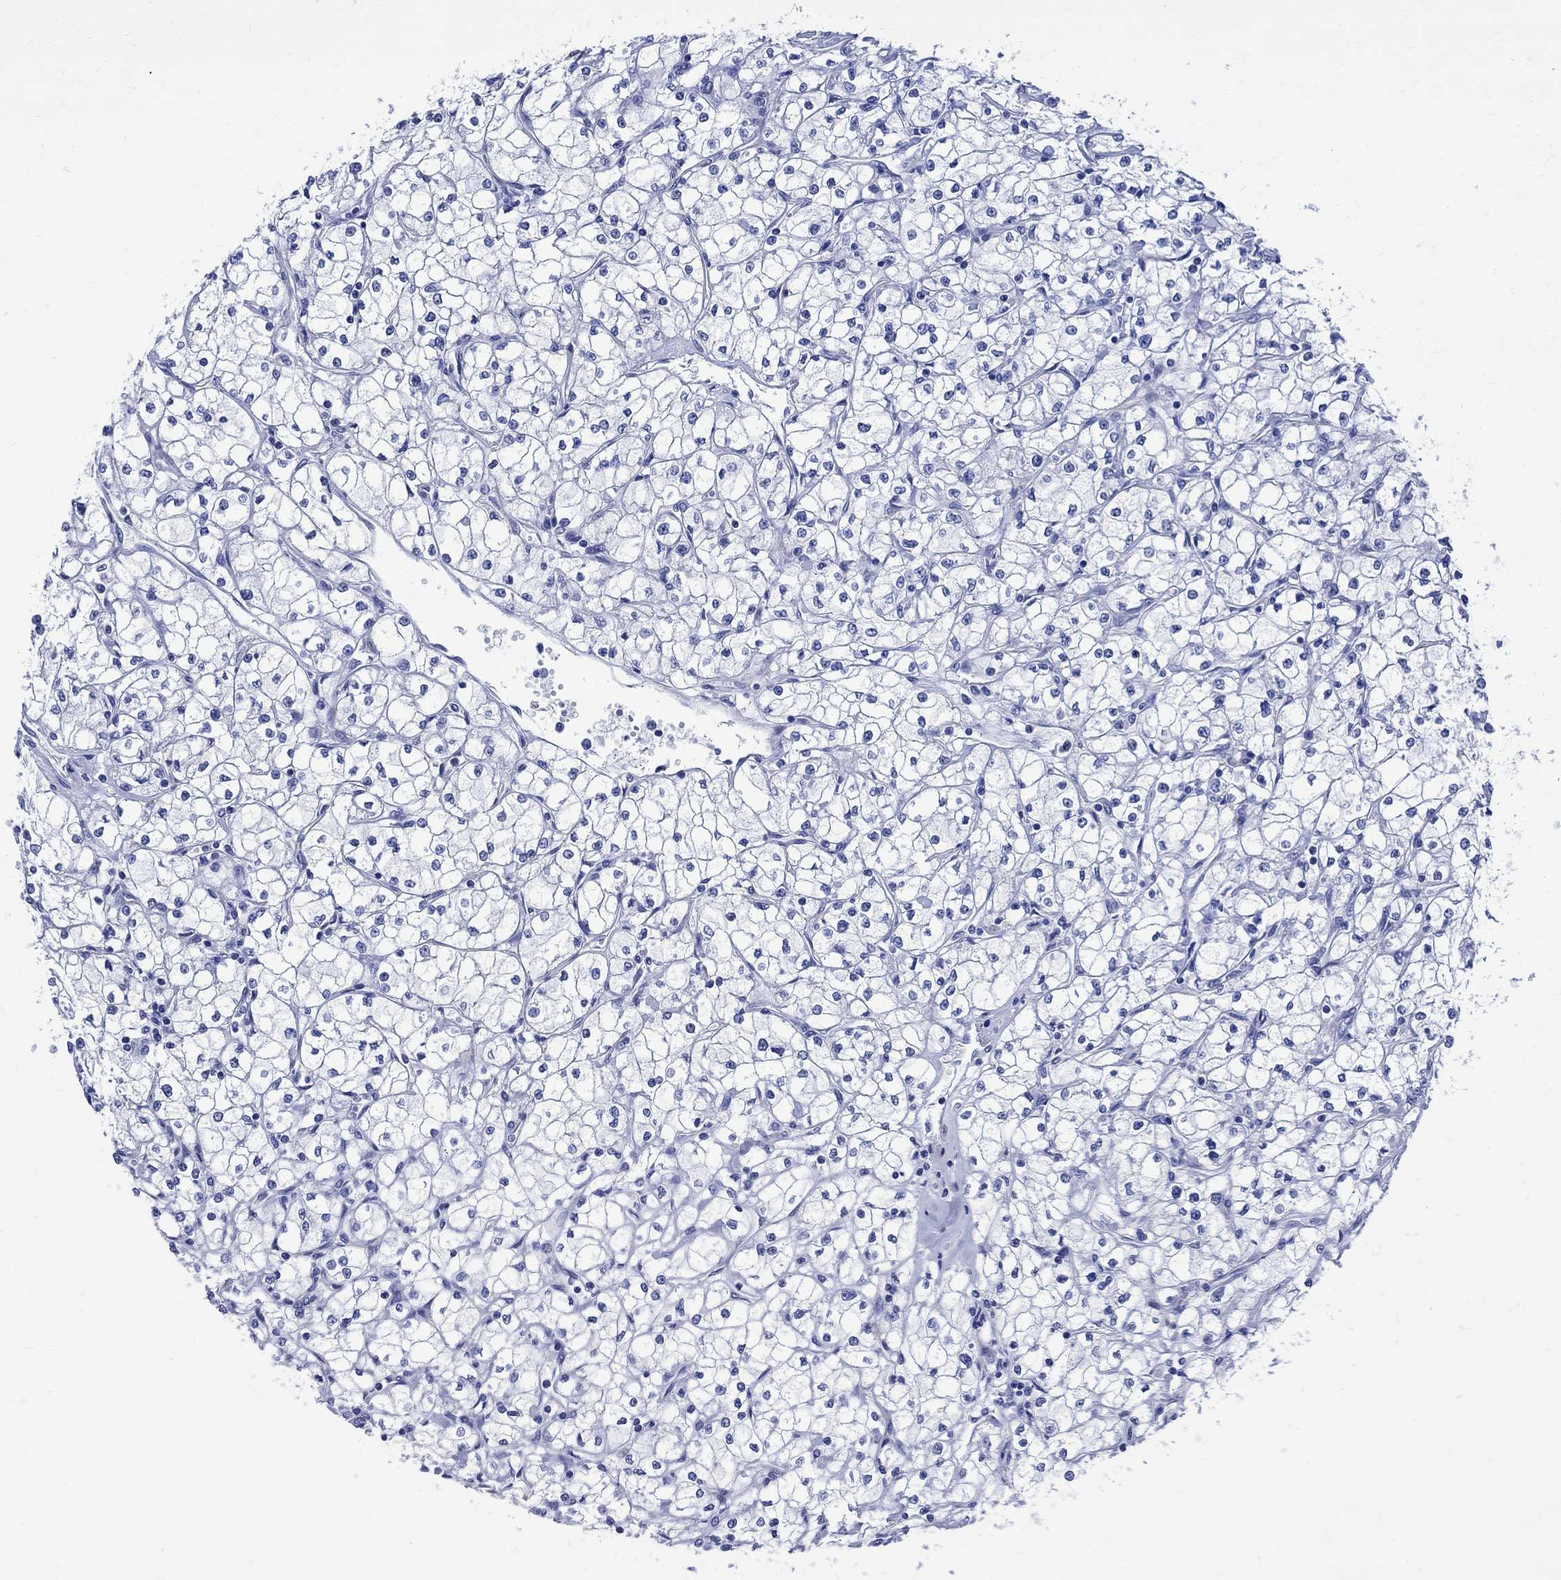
{"staining": {"intensity": "negative", "quantity": "none", "location": "none"}, "tissue": "renal cancer", "cell_type": "Tumor cells", "image_type": "cancer", "snomed": [{"axis": "morphology", "description": "Adenocarcinoma, NOS"}, {"axis": "topography", "description": "Kidney"}], "caption": "This is an immunohistochemistry photomicrograph of human renal cancer. There is no expression in tumor cells.", "gene": "PARVB", "patient": {"sex": "male", "age": 67}}